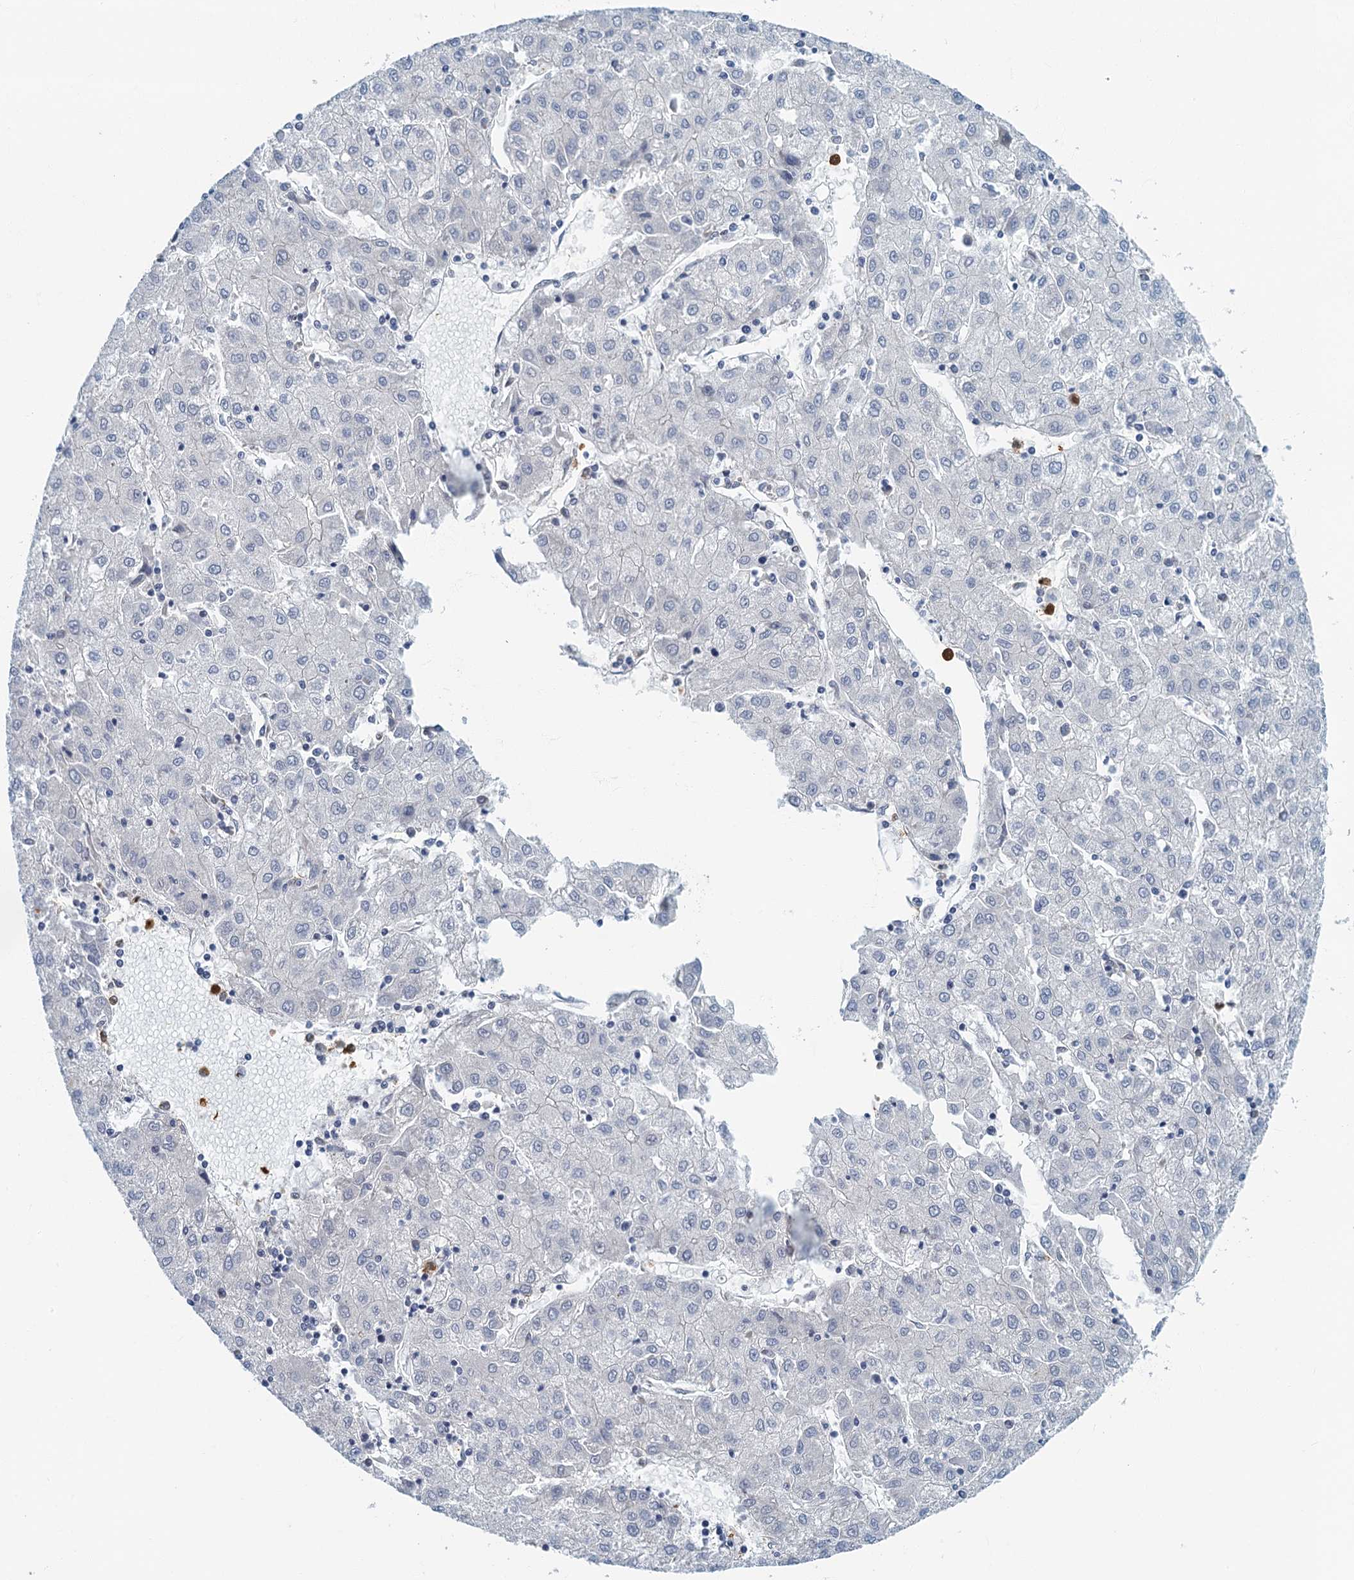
{"staining": {"intensity": "negative", "quantity": "none", "location": "none"}, "tissue": "liver cancer", "cell_type": "Tumor cells", "image_type": "cancer", "snomed": [{"axis": "morphology", "description": "Carcinoma, Hepatocellular, NOS"}, {"axis": "topography", "description": "Liver"}], "caption": "This is an immunohistochemistry (IHC) image of human liver hepatocellular carcinoma. There is no staining in tumor cells.", "gene": "ANKDD1A", "patient": {"sex": "male", "age": 72}}